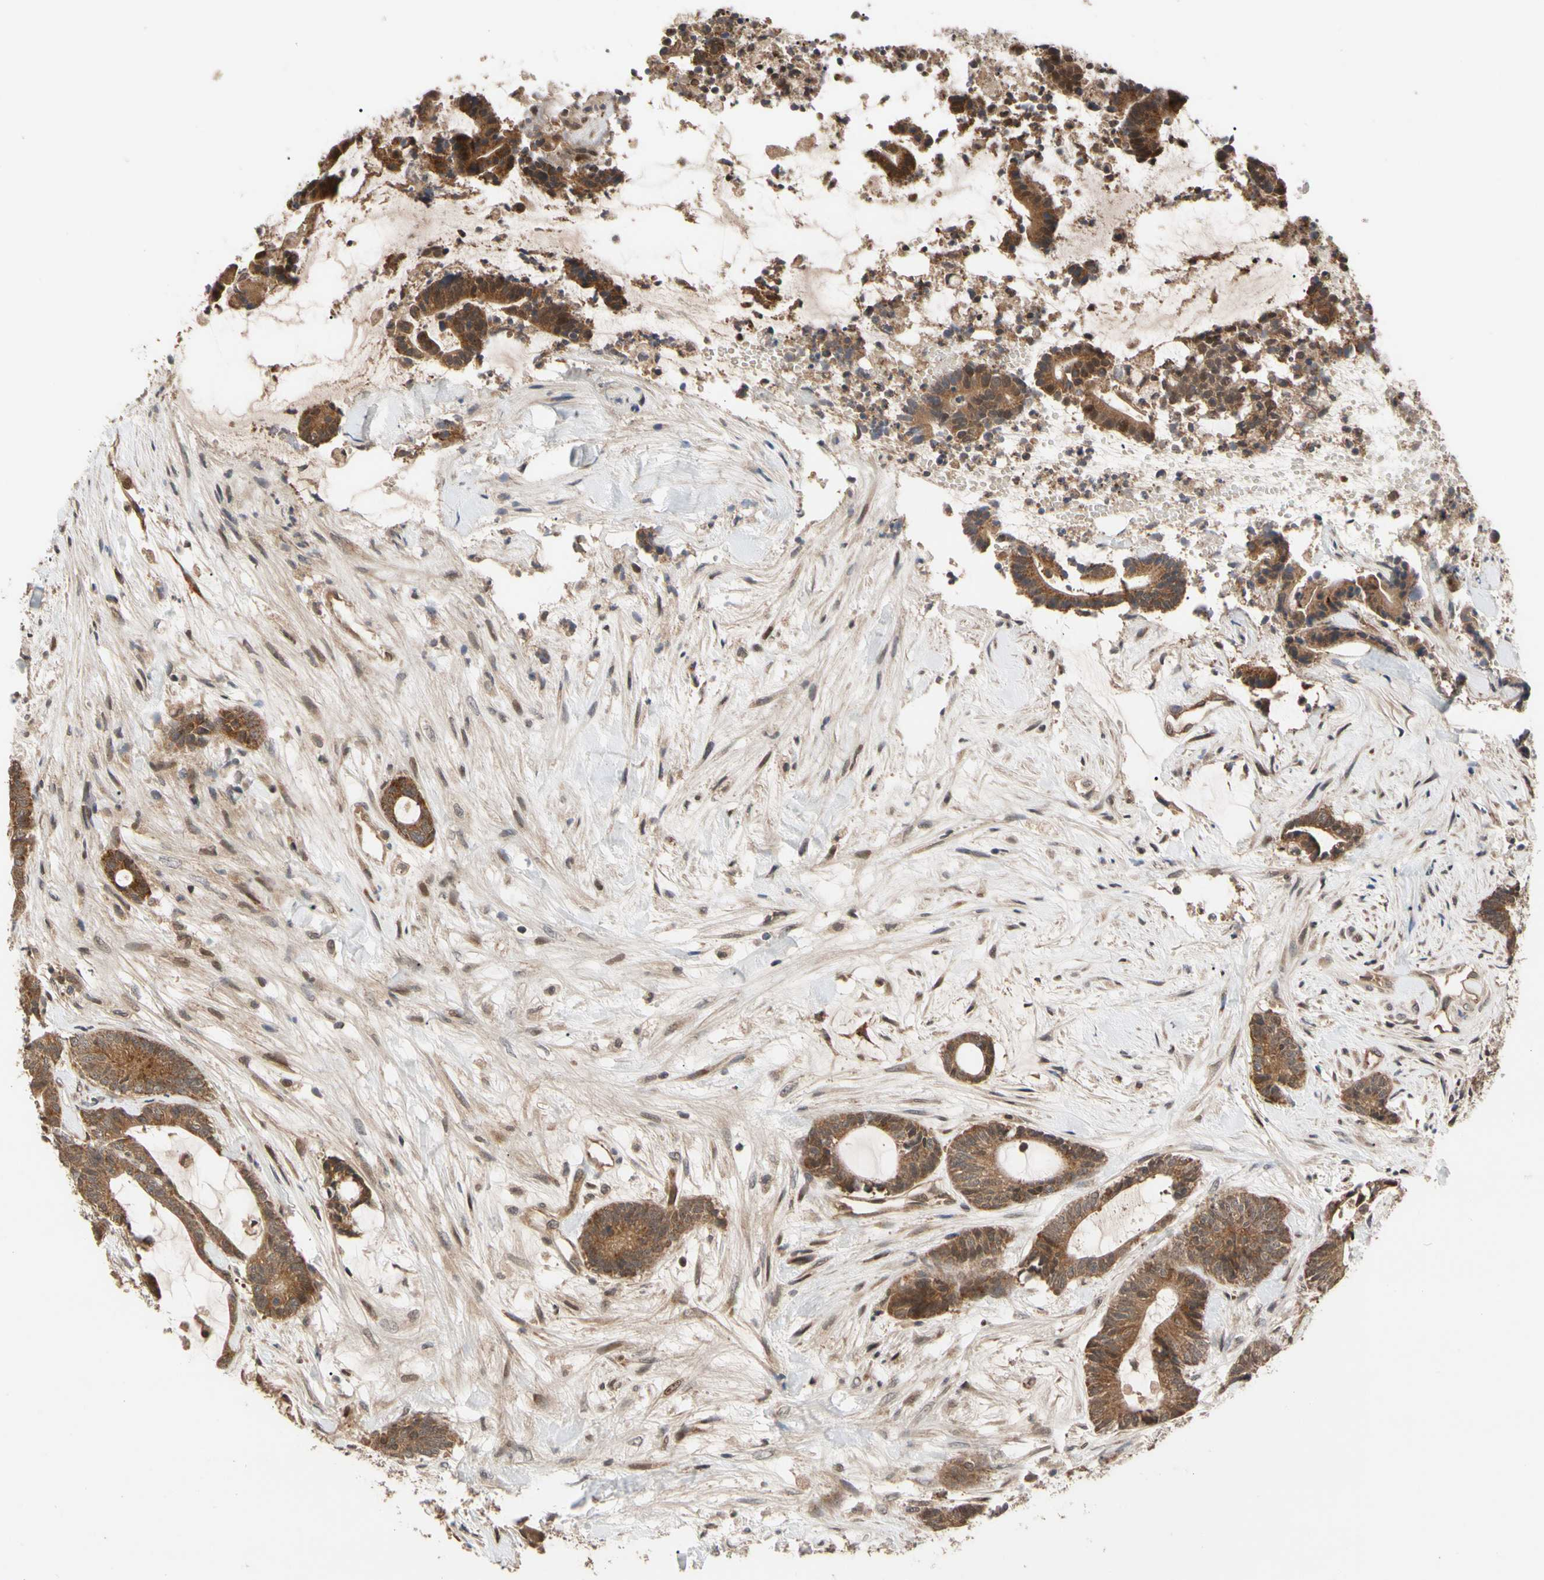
{"staining": {"intensity": "moderate", "quantity": ">75%", "location": "cytoplasmic/membranous"}, "tissue": "colorectal cancer", "cell_type": "Tumor cells", "image_type": "cancer", "snomed": [{"axis": "morphology", "description": "Adenocarcinoma, NOS"}, {"axis": "topography", "description": "Colon"}], "caption": "This histopathology image displays colorectal cancer stained with immunohistochemistry to label a protein in brown. The cytoplasmic/membranous of tumor cells show moderate positivity for the protein. Nuclei are counter-stained blue.", "gene": "CYTIP", "patient": {"sex": "female", "age": 84}}